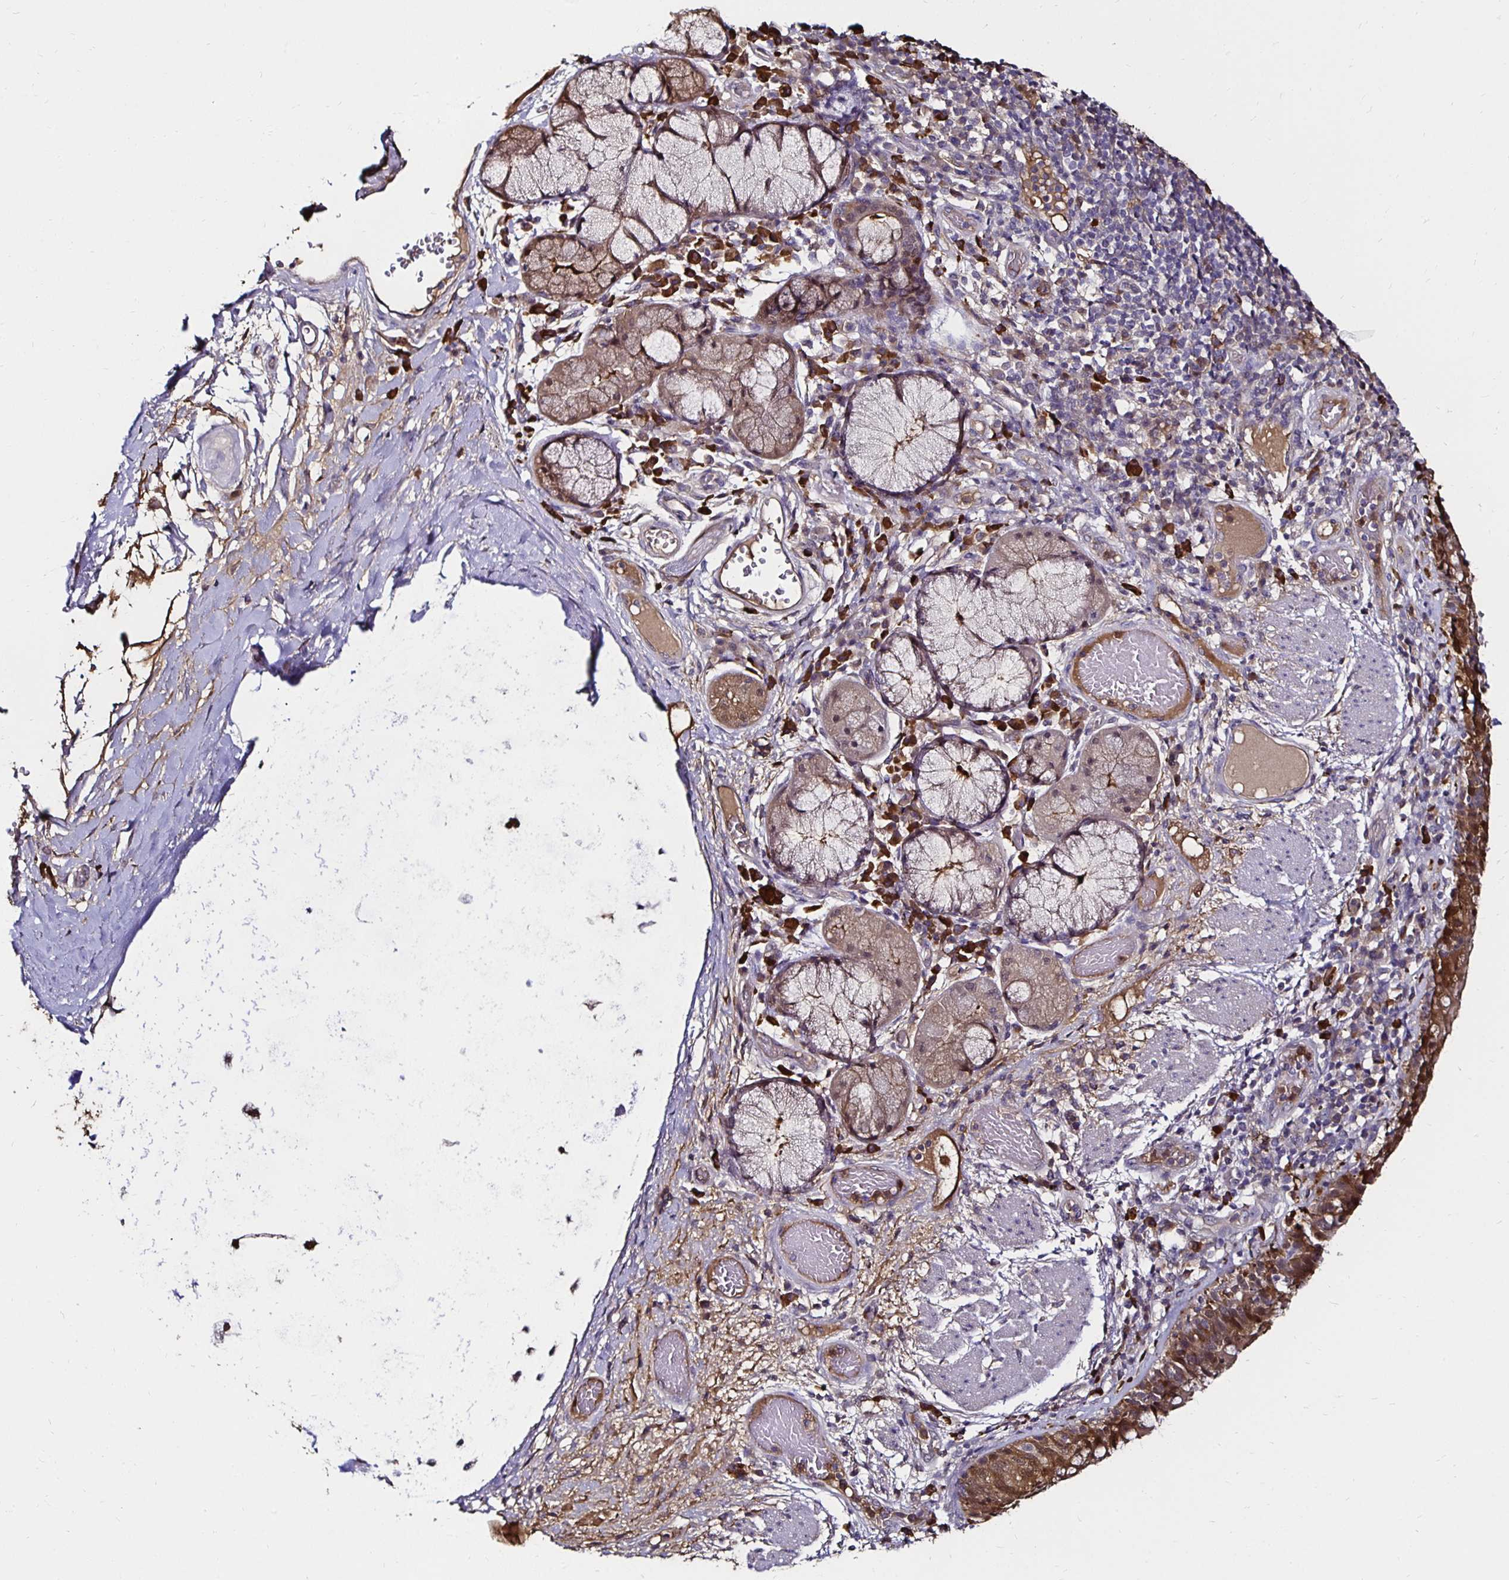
{"staining": {"intensity": "moderate", "quantity": ">75%", "location": "cytoplasmic/membranous"}, "tissue": "bronchus", "cell_type": "Respiratory epithelial cells", "image_type": "normal", "snomed": [{"axis": "morphology", "description": "Normal tissue, NOS"}, {"axis": "topography", "description": "Lymph node"}, {"axis": "topography", "description": "Bronchus"}], "caption": "DAB immunohistochemical staining of normal human bronchus demonstrates moderate cytoplasmic/membranous protein expression in approximately >75% of respiratory epithelial cells. The staining was performed using DAB (3,3'-diaminobenzidine) to visualize the protein expression in brown, while the nuclei were stained in blue with hematoxylin (Magnification: 20x).", "gene": "TXN", "patient": {"sex": "male", "age": 56}}